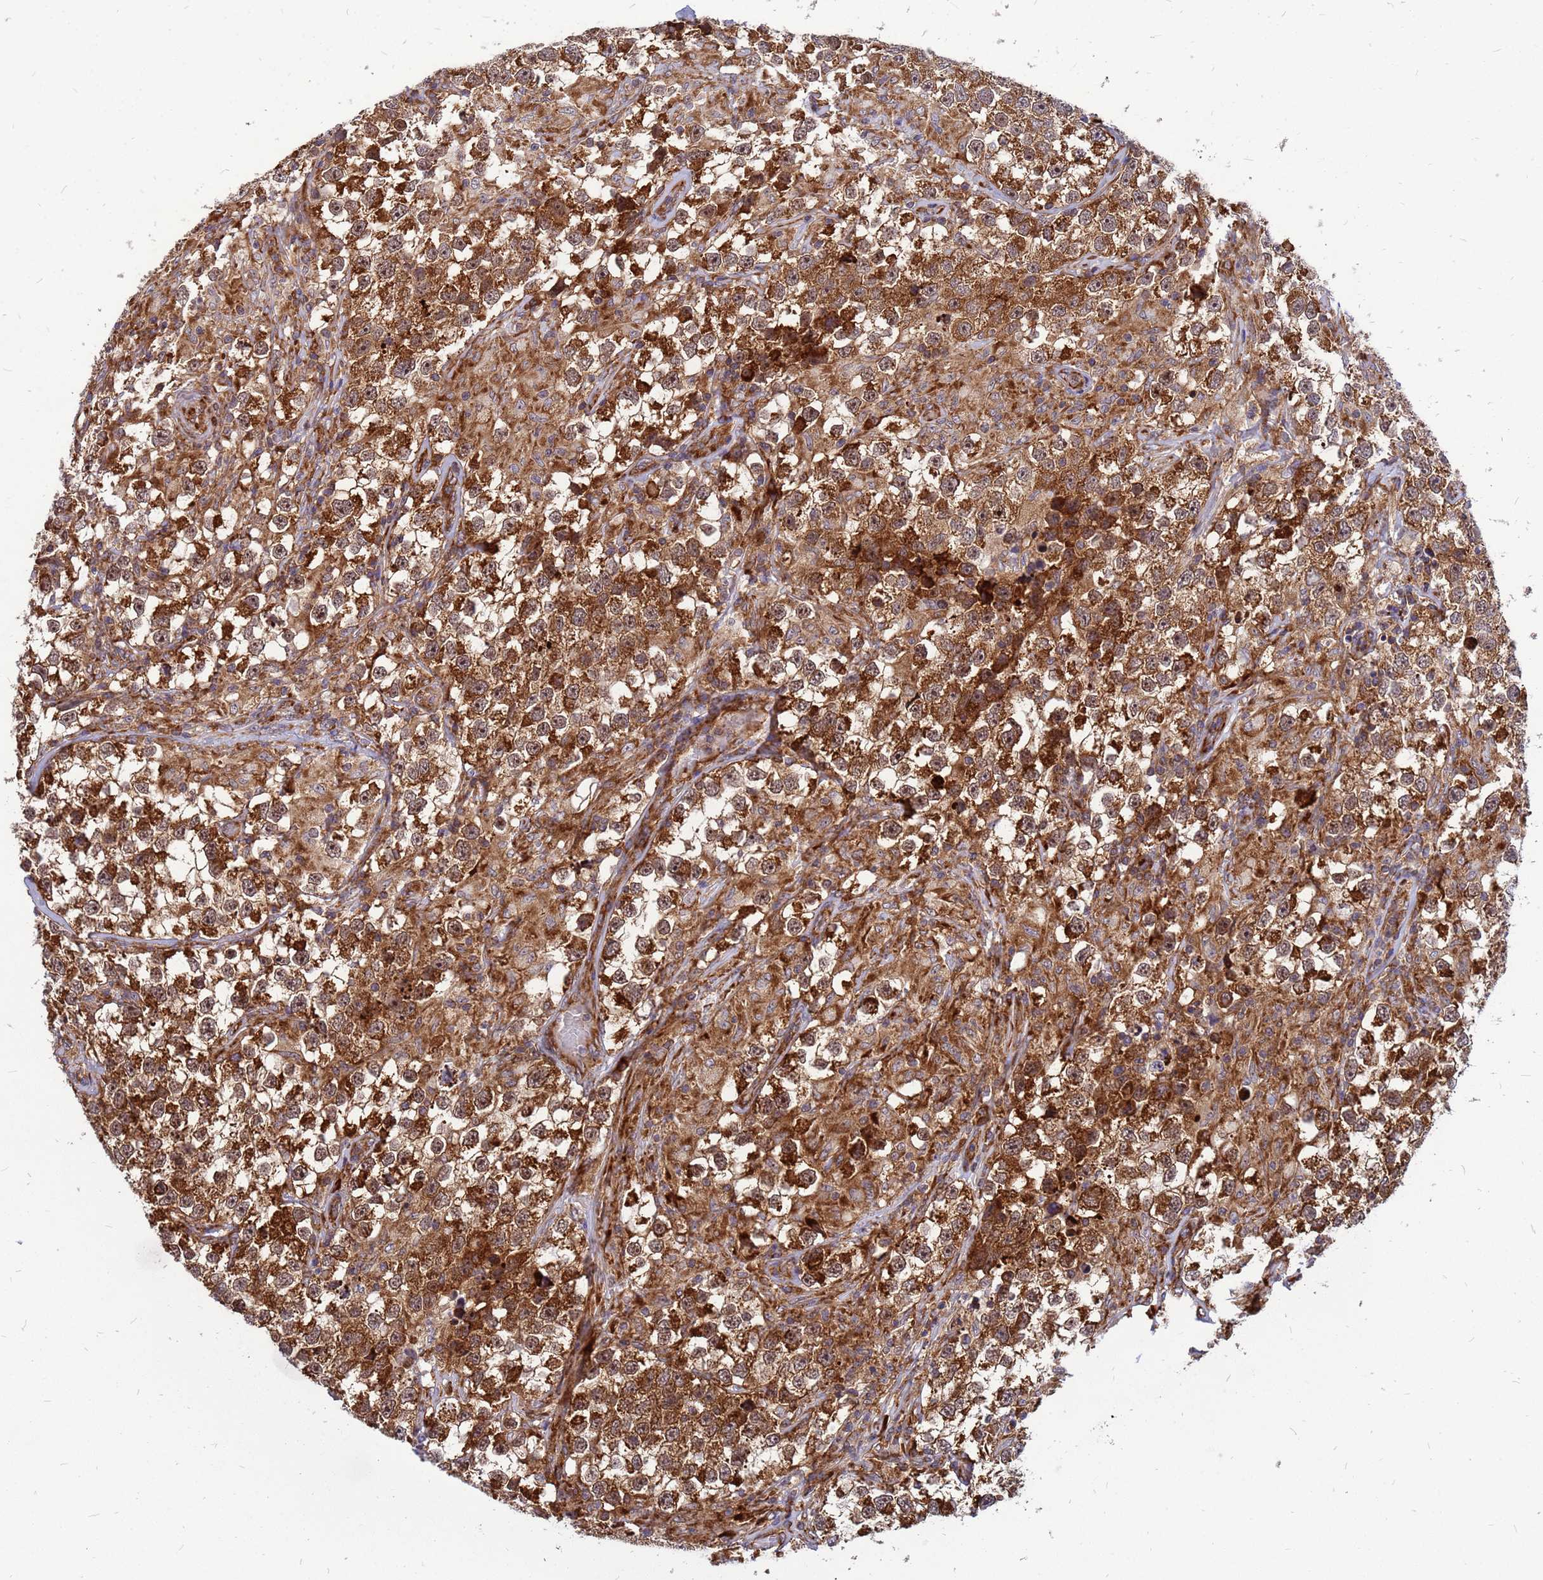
{"staining": {"intensity": "moderate", "quantity": ">75%", "location": "cytoplasmic/membranous"}, "tissue": "testis cancer", "cell_type": "Tumor cells", "image_type": "cancer", "snomed": [{"axis": "morphology", "description": "Seminoma, NOS"}, {"axis": "topography", "description": "Testis"}], "caption": "Testis cancer (seminoma) stained with a brown dye displays moderate cytoplasmic/membranous positive expression in about >75% of tumor cells.", "gene": "RPL8", "patient": {"sex": "male", "age": 46}}